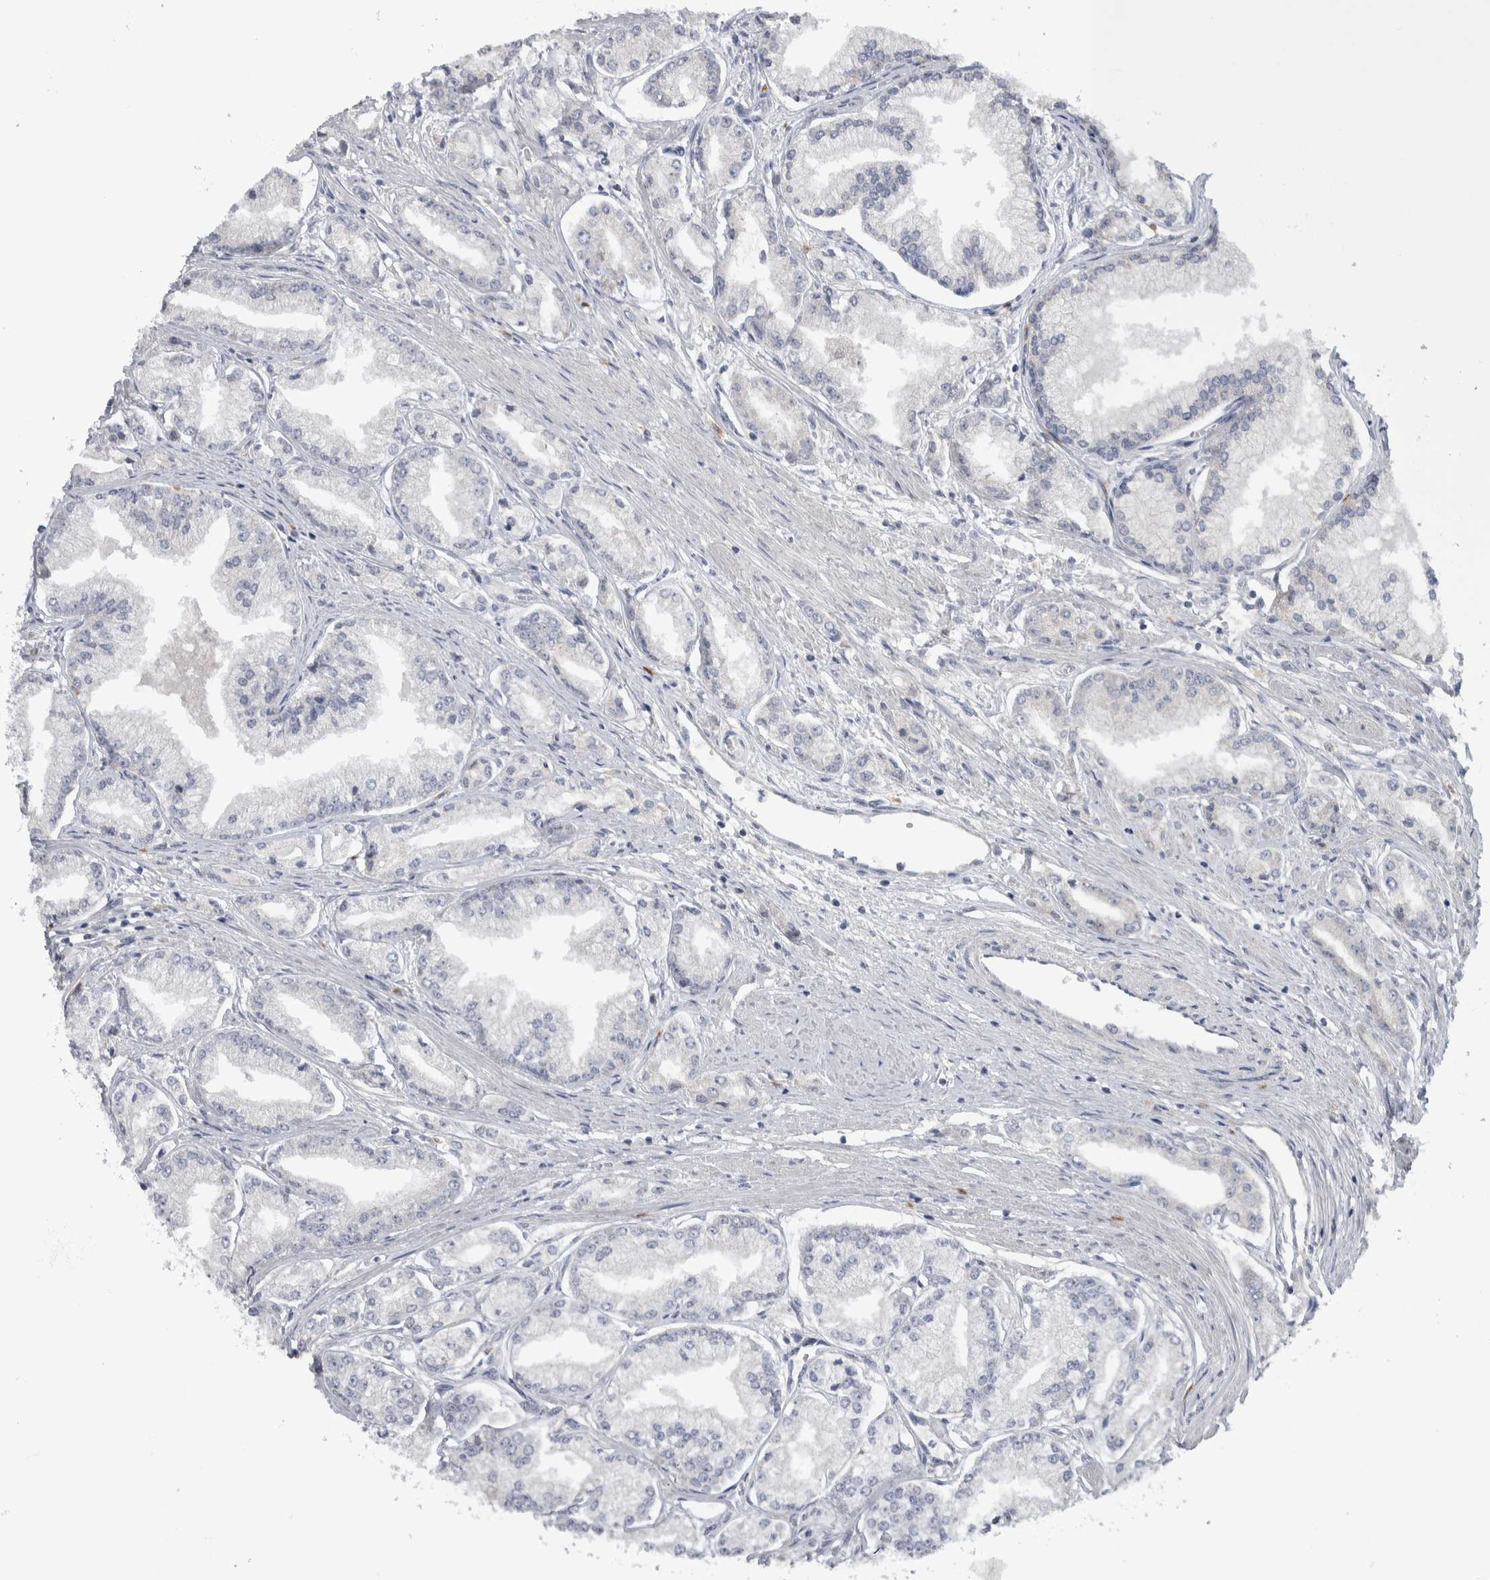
{"staining": {"intensity": "negative", "quantity": "none", "location": "none"}, "tissue": "prostate cancer", "cell_type": "Tumor cells", "image_type": "cancer", "snomed": [{"axis": "morphology", "description": "Adenocarcinoma, Low grade"}, {"axis": "topography", "description": "Prostate"}], "caption": "Immunohistochemistry (IHC) histopathology image of human prostate cancer stained for a protein (brown), which shows no expression in tumor cells. Brightfield microscopy of IHC stained with DAB (brown) and hematoxylin (blue), captured at high magnification.", "gene": "IBTK", "patient": {"sex": "male", "age": 52}}